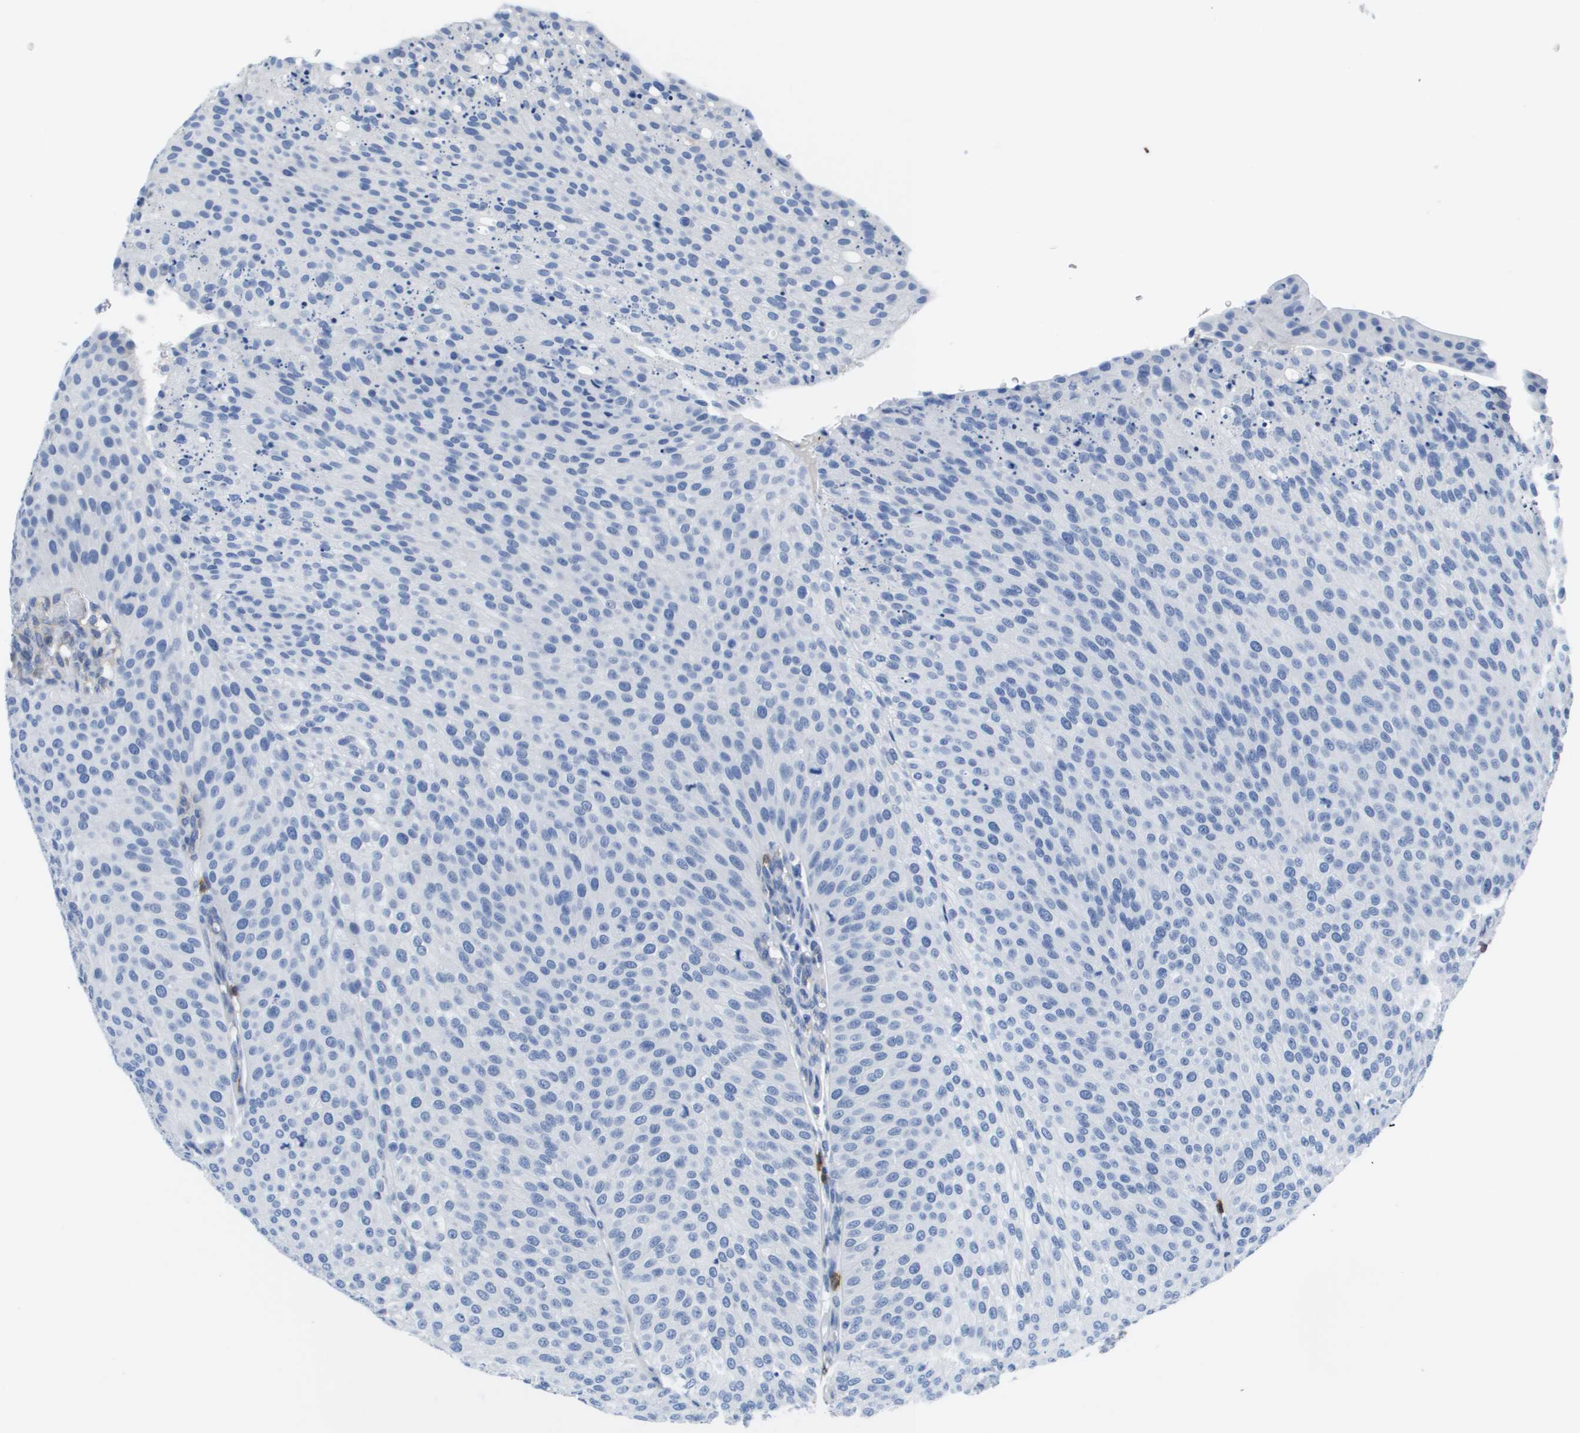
{"staining": {"intensity": "negative", "quantity": "none", "location": "none"}, "tissue": "urothelial cancer", "cell_type": "Tumor cells", "image_type": "cancer", "snomed": [{"axis": "morphology", "description": "Urothelial carcinoma, Low grade"}, {"axis": "topography", "description": "Smooth muscle"}, {"axis": "topography", "description": "Urinary bladder"}], "caption": "An IHC image of urothelial cancer is shown. There is no staining in tumor cells of urothelial cancer. The staining was performed using DAB (3,3'-diaminobenzidine) to visualize the protein expression in brown, while the nuclei were stained in blue with hematoxylin (Magnification: 20x).", "gene": "MS4A1", "patient": {"sex": "male", "age": 60}}